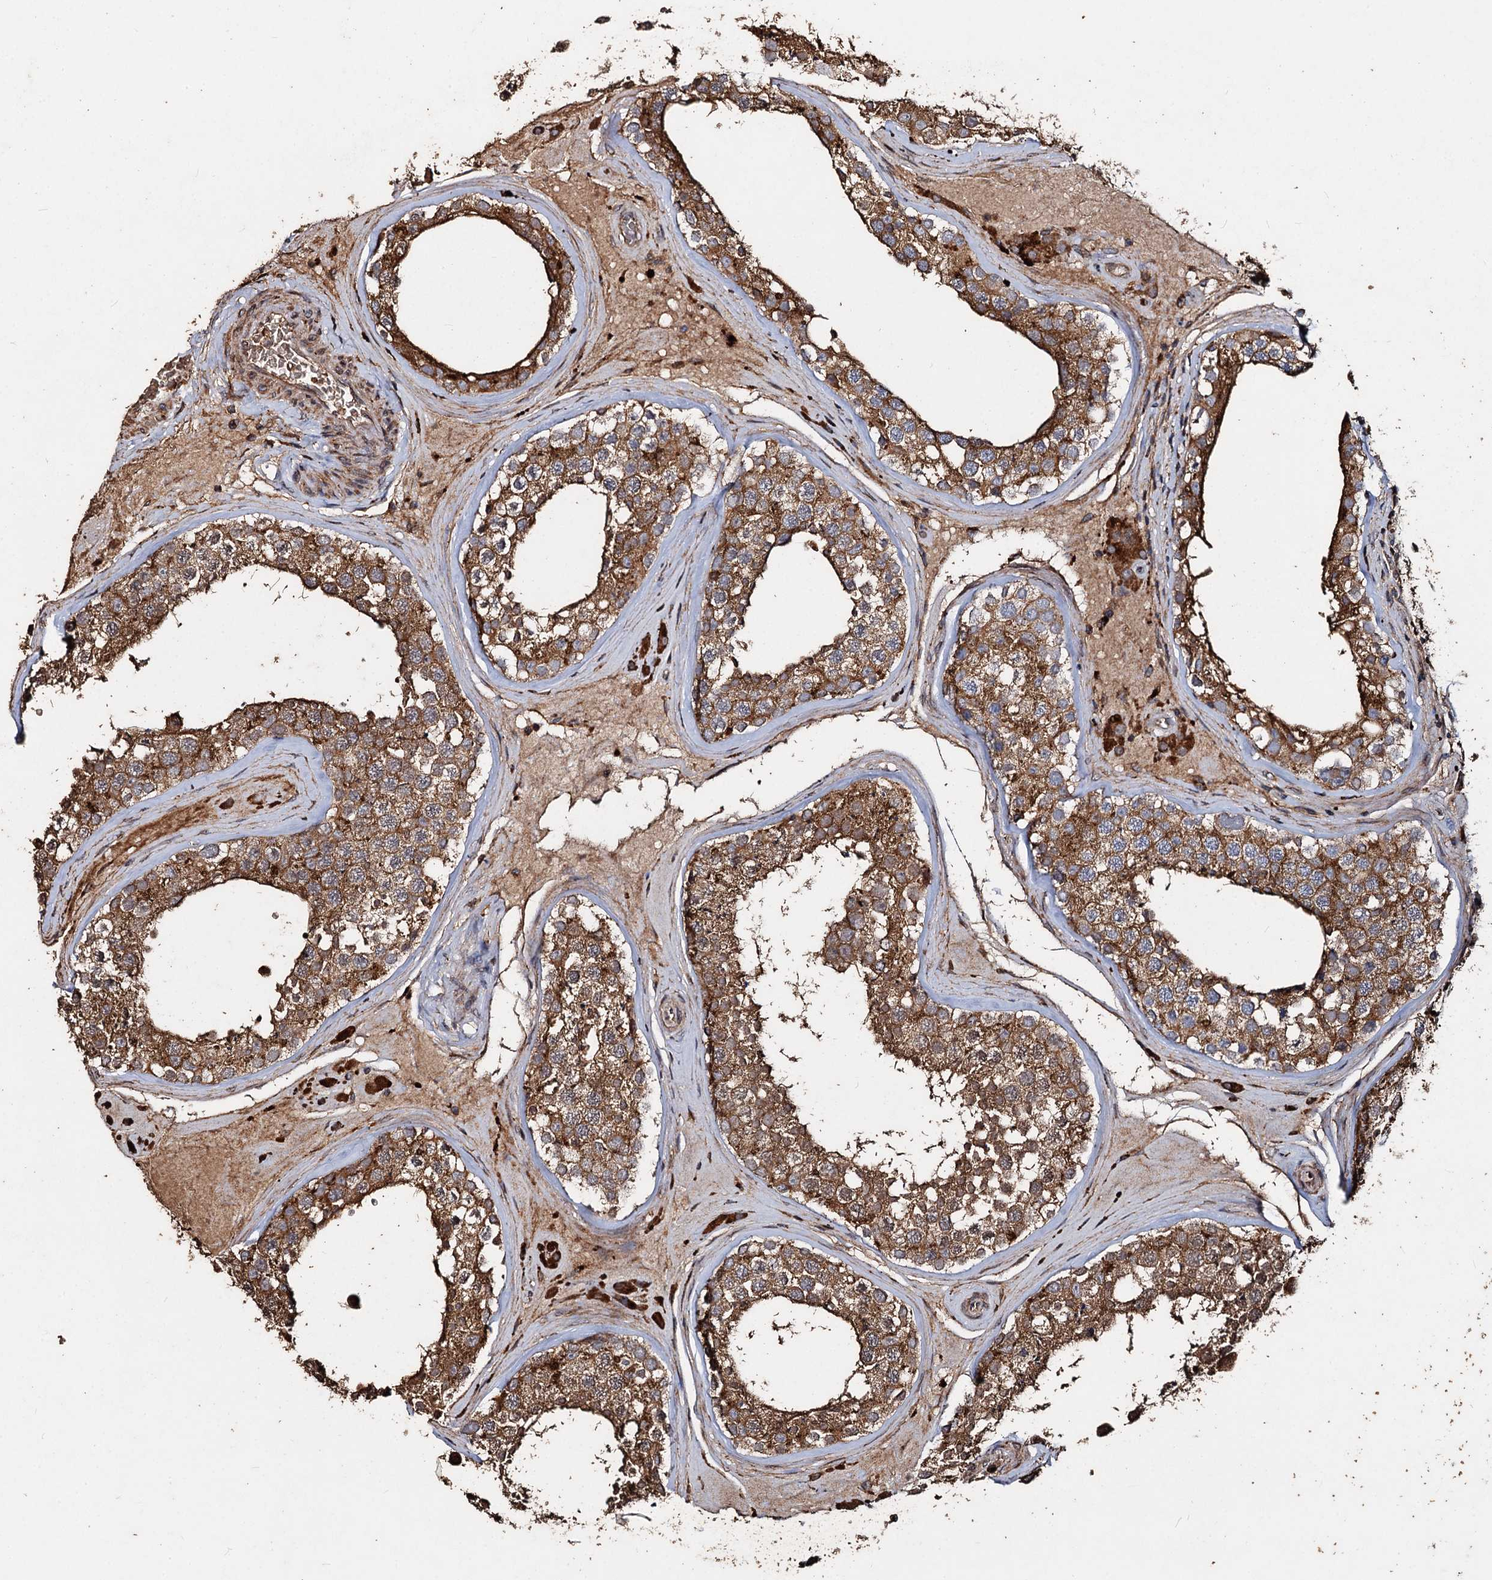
{"staining": {"intensity": "strong", "quantity": ">75%", "location": "cytoplasmic/membranous"}, "tissue": "testis", "cell_type": "Cells in seminiferous ducts", "image_type": "normal", "snomed": [{"axis": "morphology", "description": "Normal tissue, NOS"}, {"axis": "topography", "description": "Testis"}], "caption": "Strong cytoplasmic/membranous protein staining is identified in approximately >75% of cells in seminiferous ducts in testis.", "gene": "NOTCH2NLA", "patient": {"sex": "male", "age": 46}}